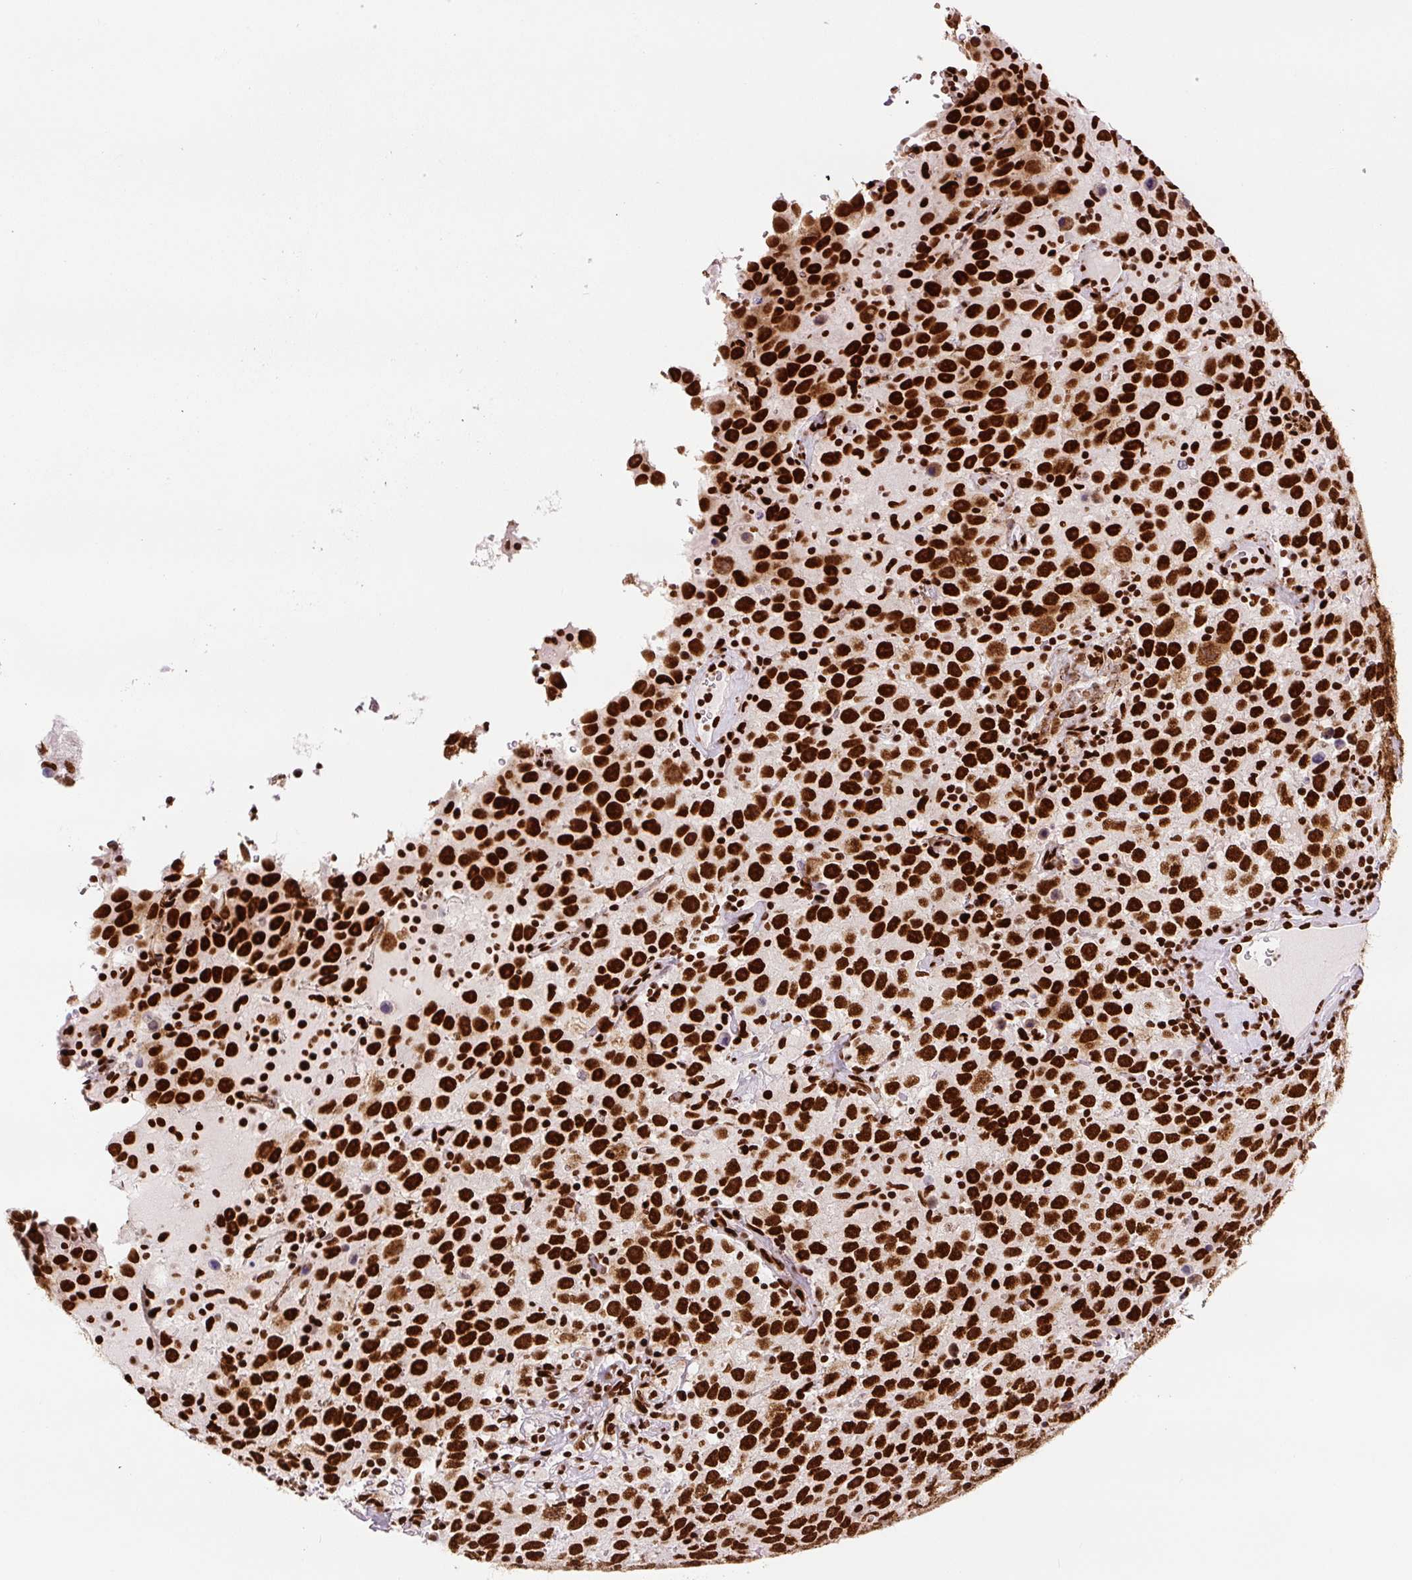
{"staining": {"intensity": "strong", "quantity": ">75%", "location": "nuclear"}, "tissue": "testis cancer", "cell_type": "Tumor cells", "image_type": "cancer", "snomed": [{"axis": "morphology", "description": "Seminoma, NOS"}, {"axis": "topography", "description": "Testis"}], "caption": "Strong nuclear protein staining is seen in approximately >75% of tumor cells in testis cancer (seminoma). (brown staining indicates protein expression, while blue staining denotes nuclei).", "gene": "FUS", "patient": {"sex": "male", "age": 41}}